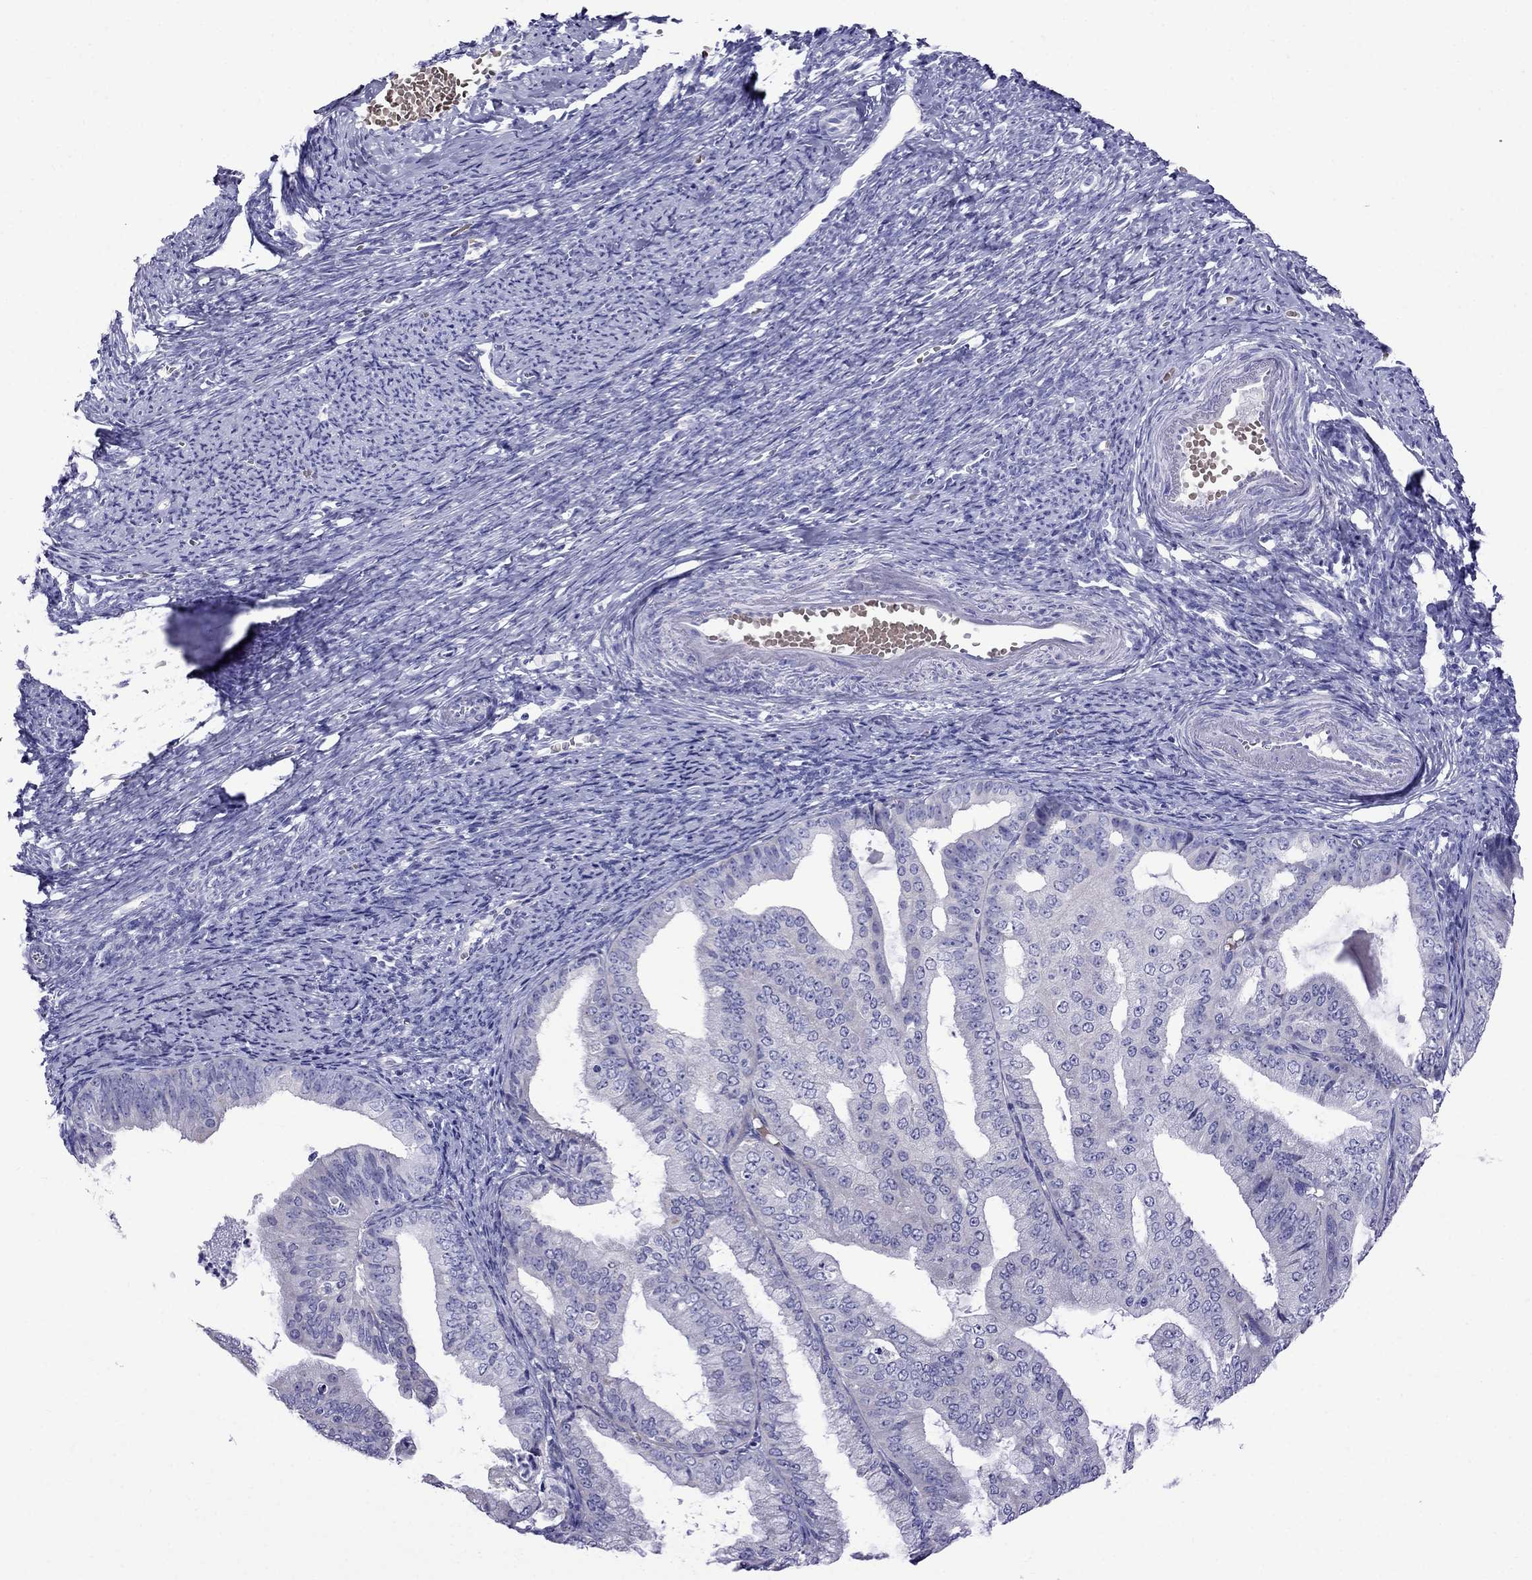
{"staining": {"intensity": "negative", "quantity": "none", "location": "none"}, "tissue": "endometrial cancer", "cell_type": "Tumor cells", "image_type": "cancer", "snomed": [{"axis": "morphology", "description": "Adenocarcinoma, NOS"}, {"axis": "topography", "description": "Endometrium"}], "caption": "The photomicrograph displays no staining of tumor cells in endometrial adenocarcinoma.", "gene": "TDRD1", "patient": {"sex": "female", "age": 63}}